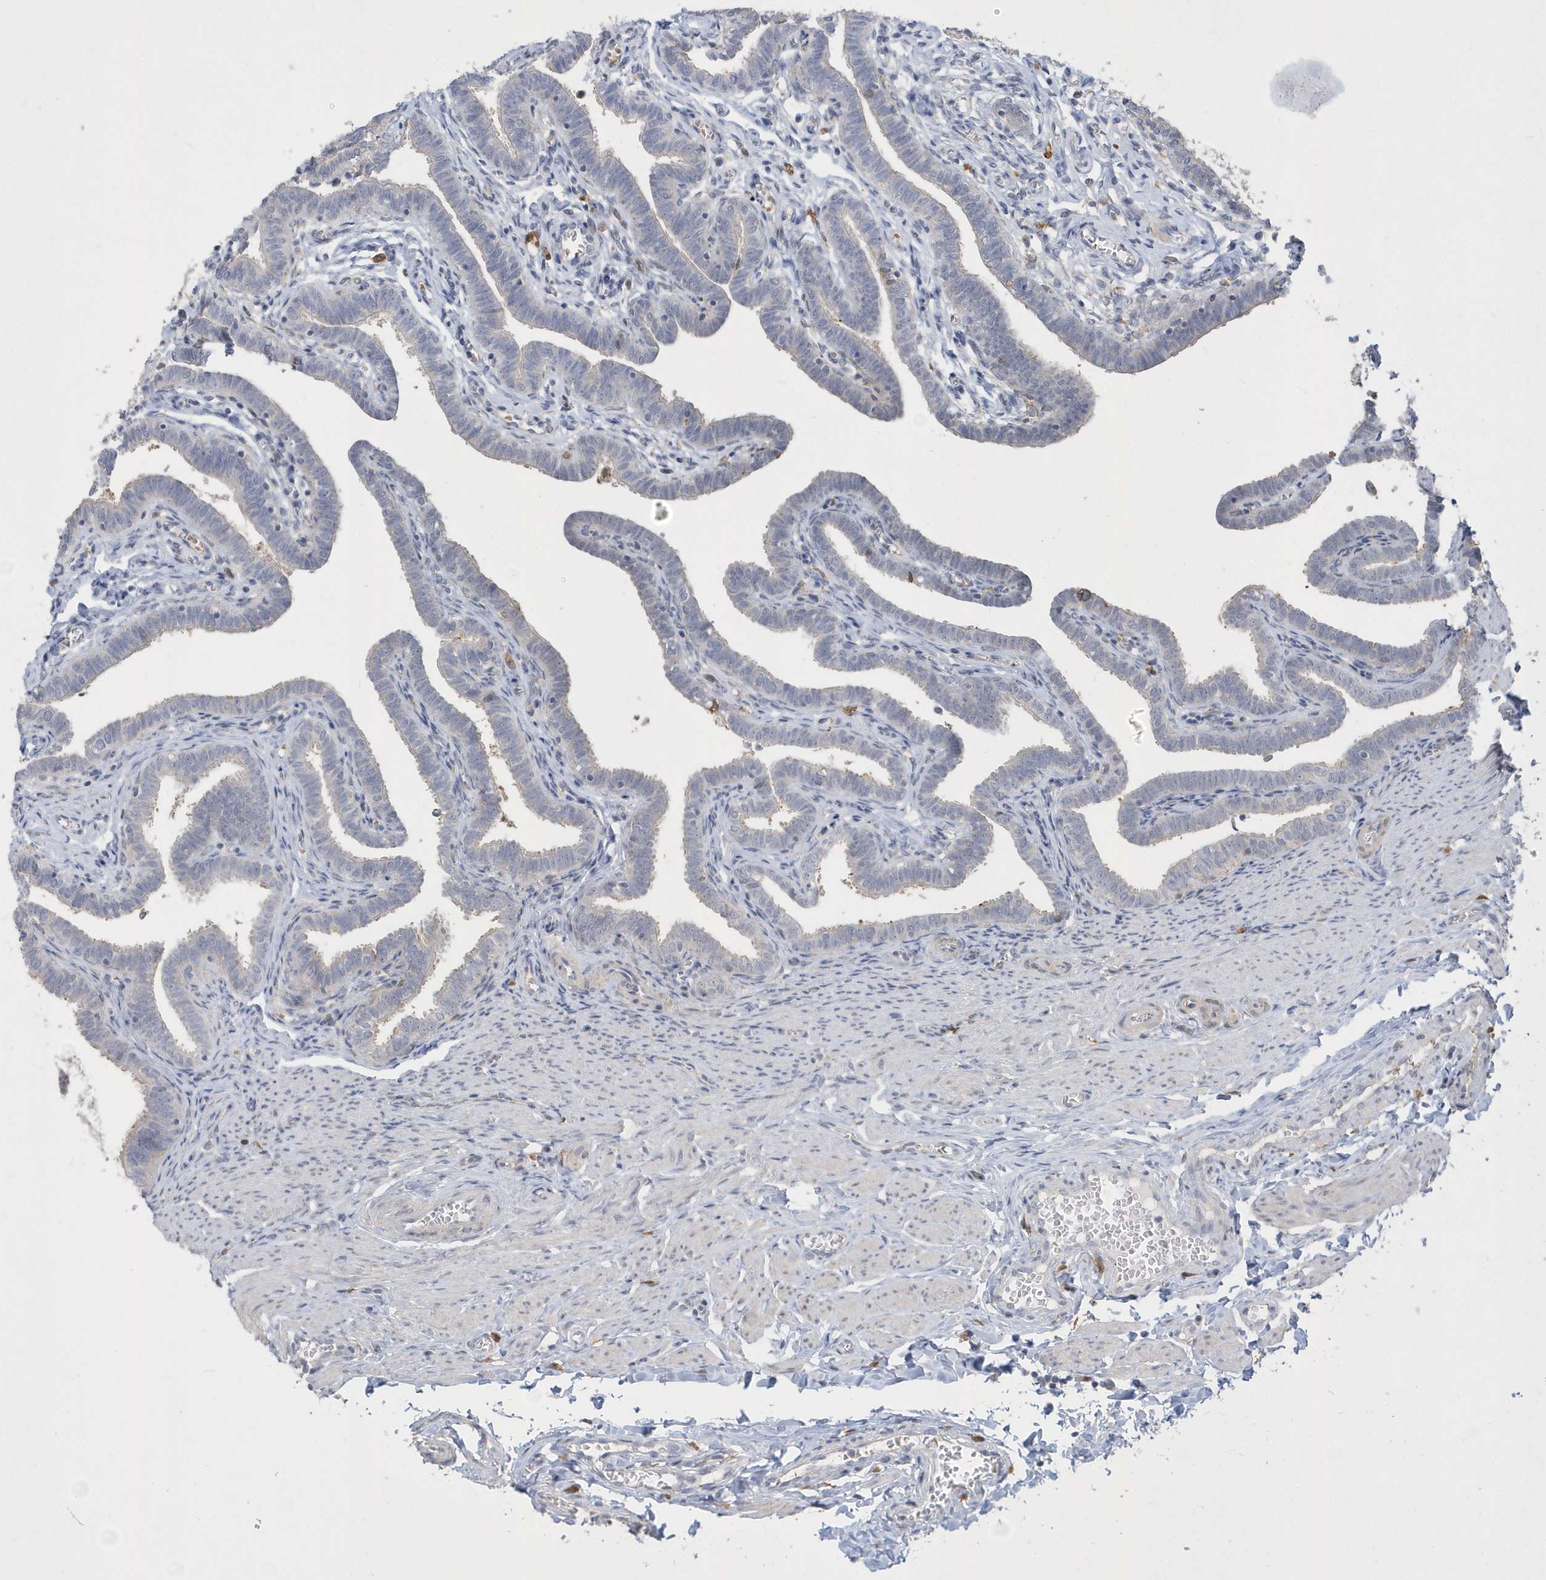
{"staining": {"intensity": "negative", "quantity": "none", "location": "none"}, "tissue": "fallopian tube", "cell_type": "Glandular cells", "image_type": "normal", "snomed": [{"axis": "morphology", "description": "Normal tissue, NOS"}, {"axis": "topography", "description": "Fallopian tube"}], "caption": "Histopathology image shows no significant protein staining in glandular cells of benign fallopian tube. Nuclei are stained in blue.", "gene": "TSPEAR", "patient": {"sex": "female", "age": 36}}